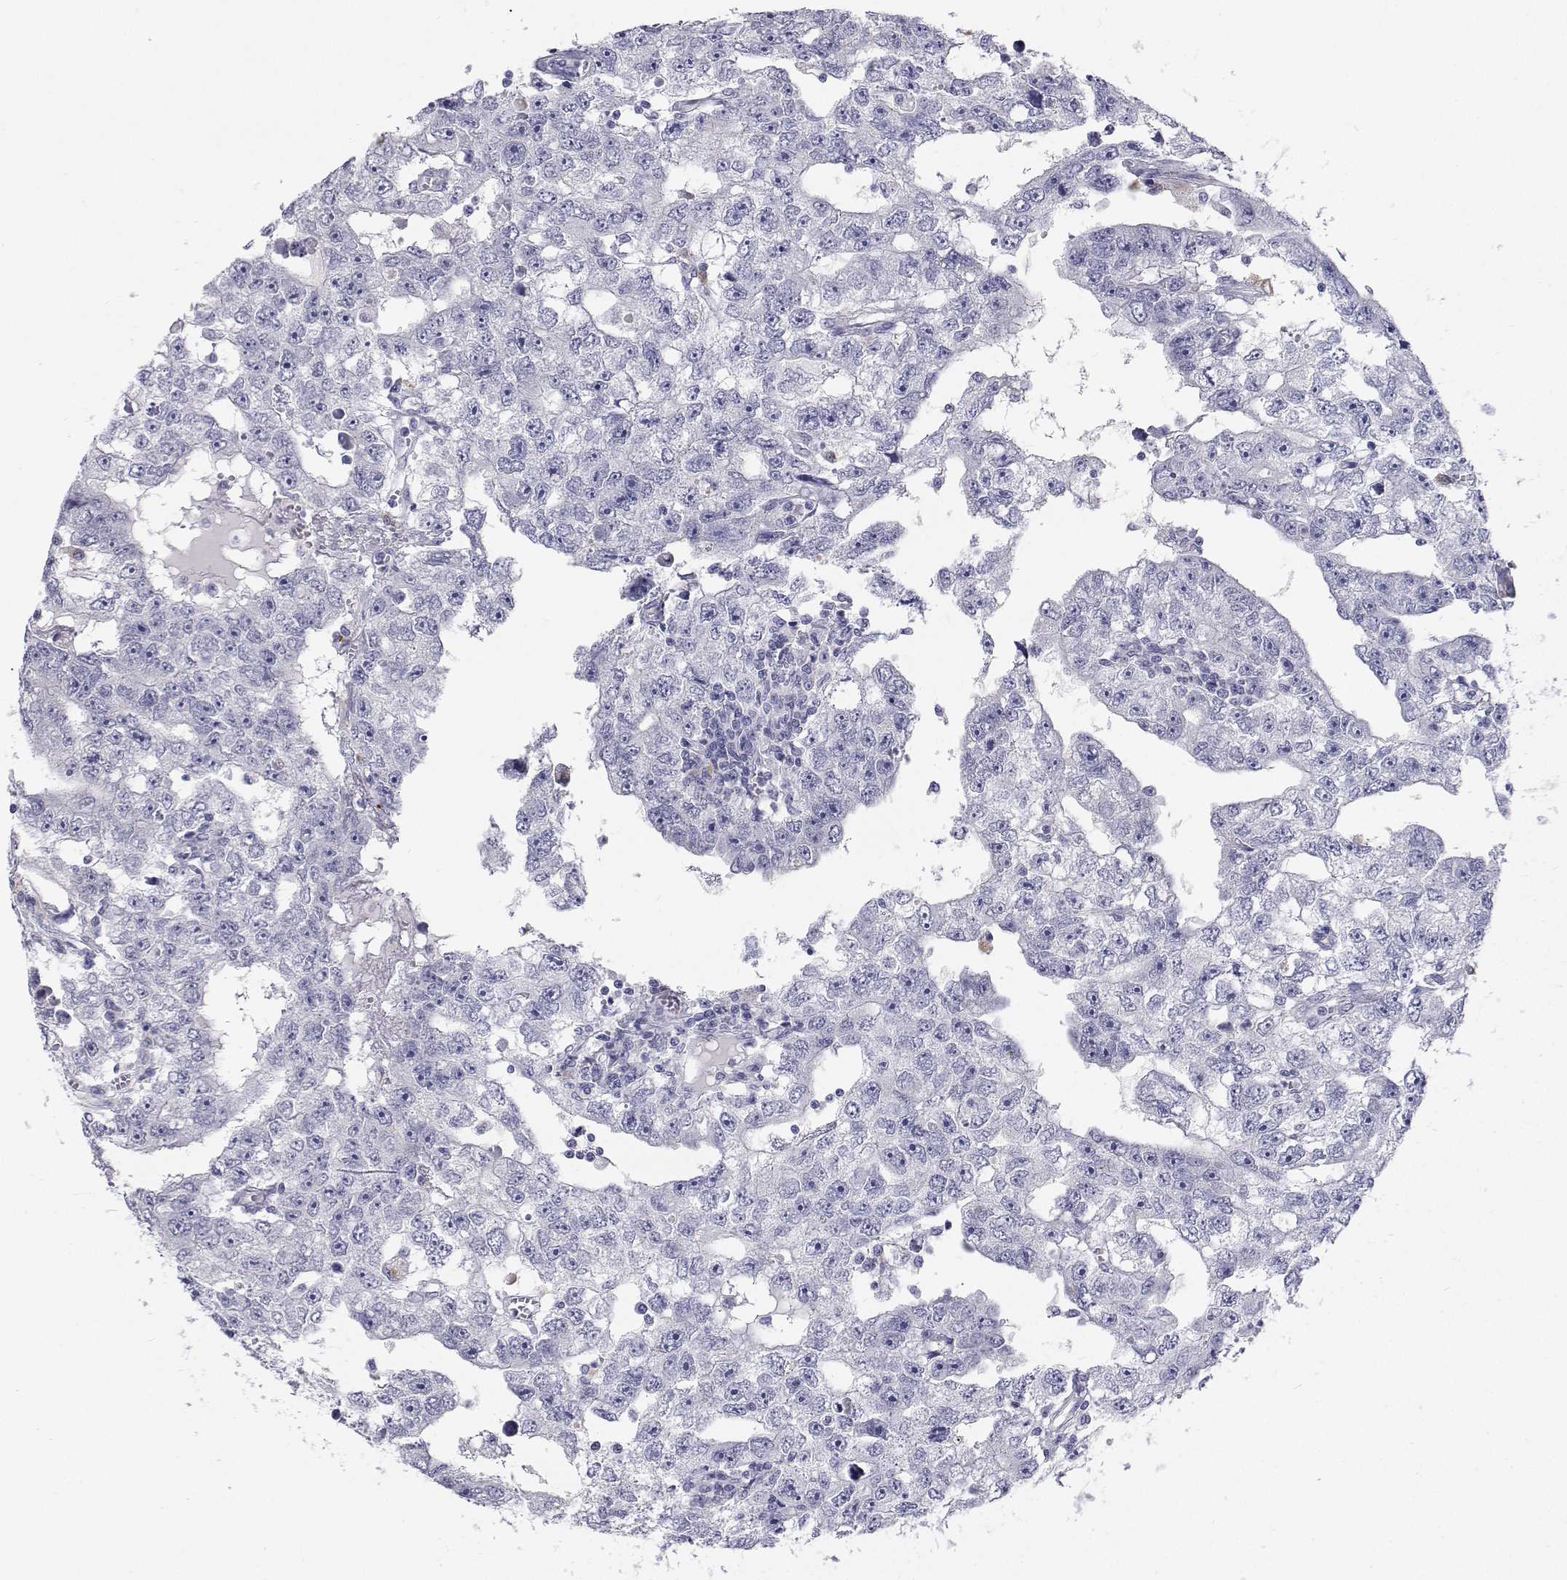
{"staining": {"intensity": "negative", "quantity": "none", "location": "none"}, "tissue": "testis cancer", "cell_type": "Tumor cells", "image_type": "cancer", "snomed": [{"axis": "morphology", "description": "Carcinoma, Embryonal, NOS"}, {"axis": "topography", "description": "Testis"}], "caption": "Immunohistochemical staining of testis cancer shows no significant expression in tumor cells.", "gene": "NCR2", "patient": {"sex": "male", "age": 20}}